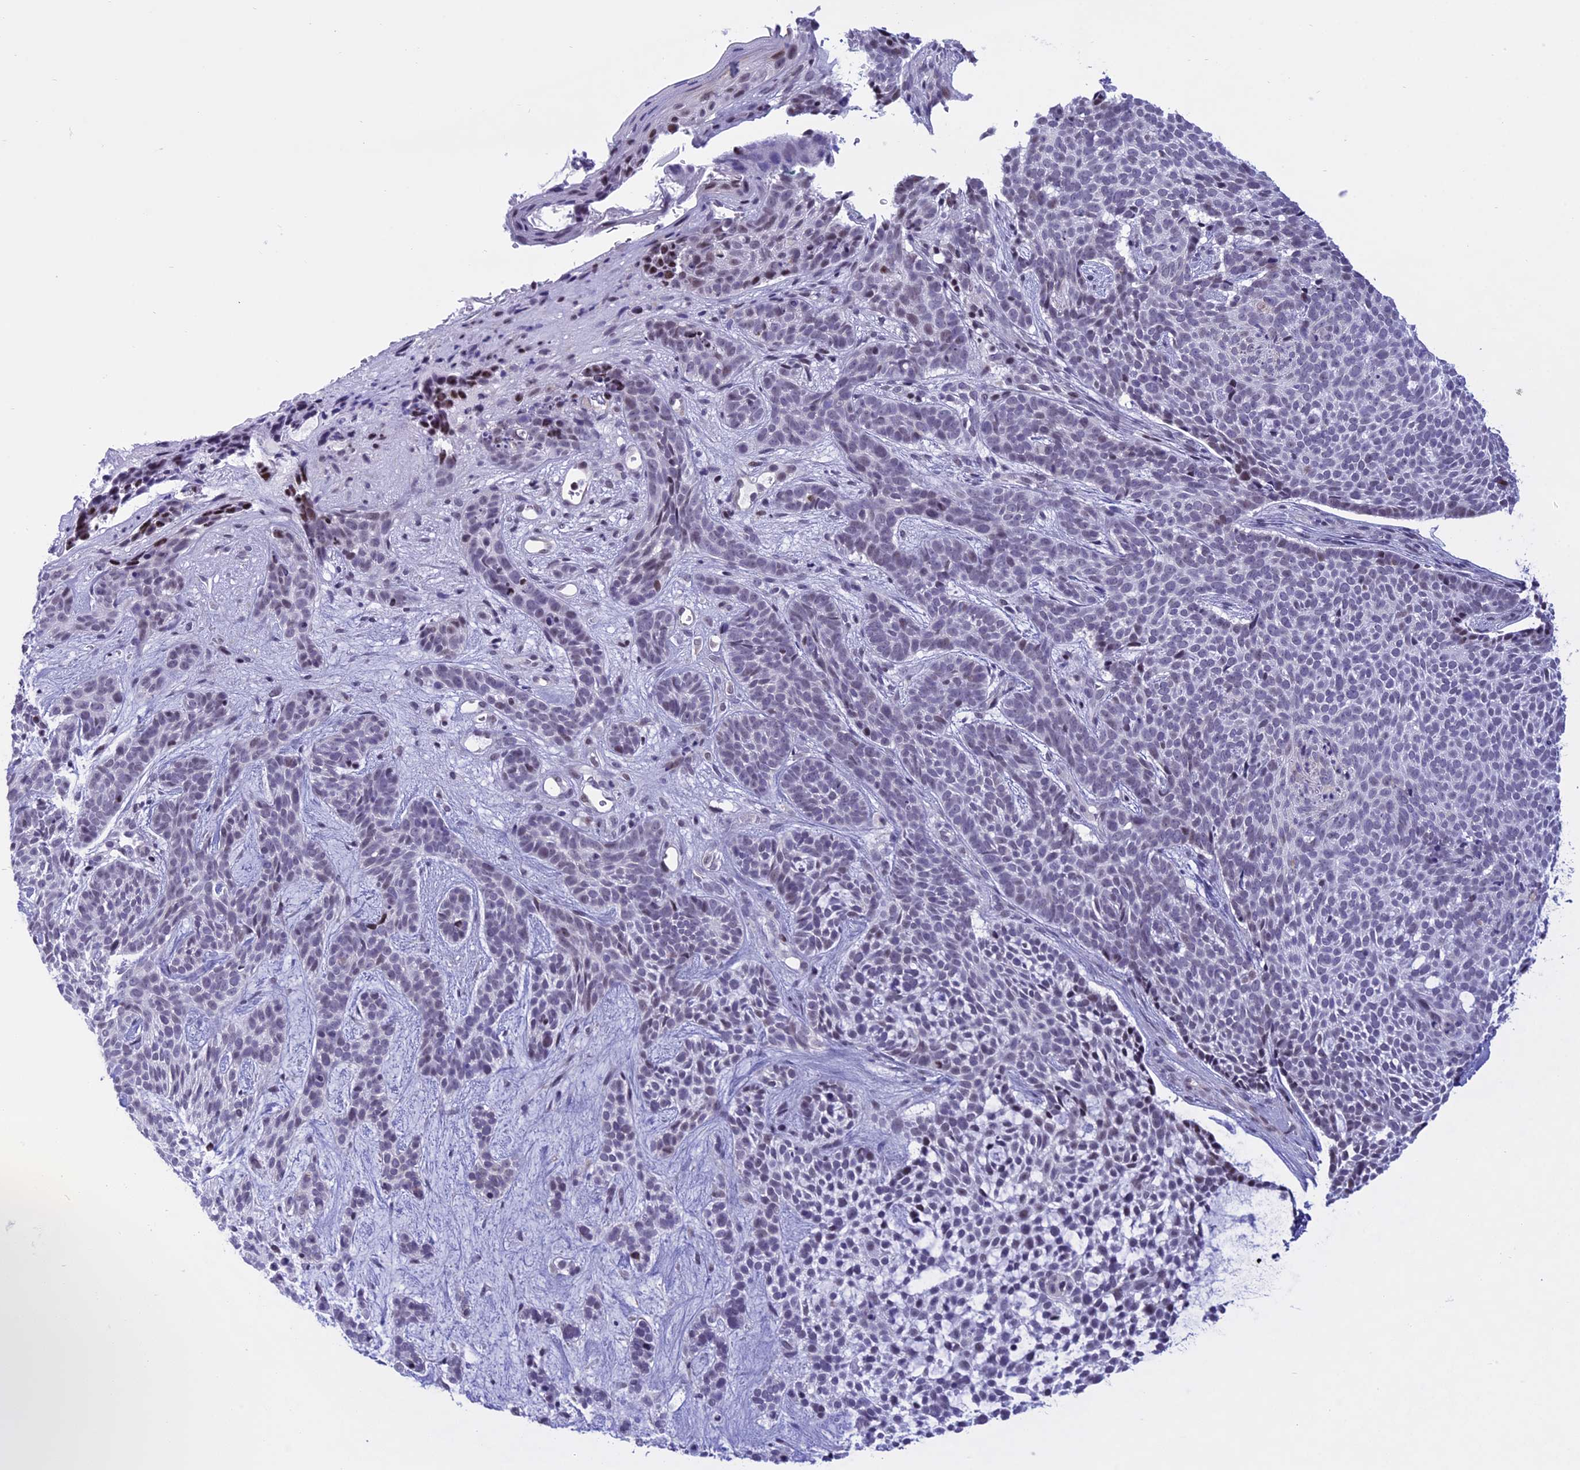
{"staining": {"intensity": "negative", "quantity": "none", "location": "none"}, "tissue": "skin cancer", "cell_type": "Tumor cells", "image_type": "cancer", "snomed": [{"axis": "morphology", "description": "Basal cell carcinoma"}, {"axis": "topography", "description": "Skin"}], "caption": "Skin cancer (basal cell carcinoma) was stained to show a protein in brown. There is no significant positivity in tumor cells.", "gene": "SPIRE2", "patient": {"sex": "male", "age": 71}}